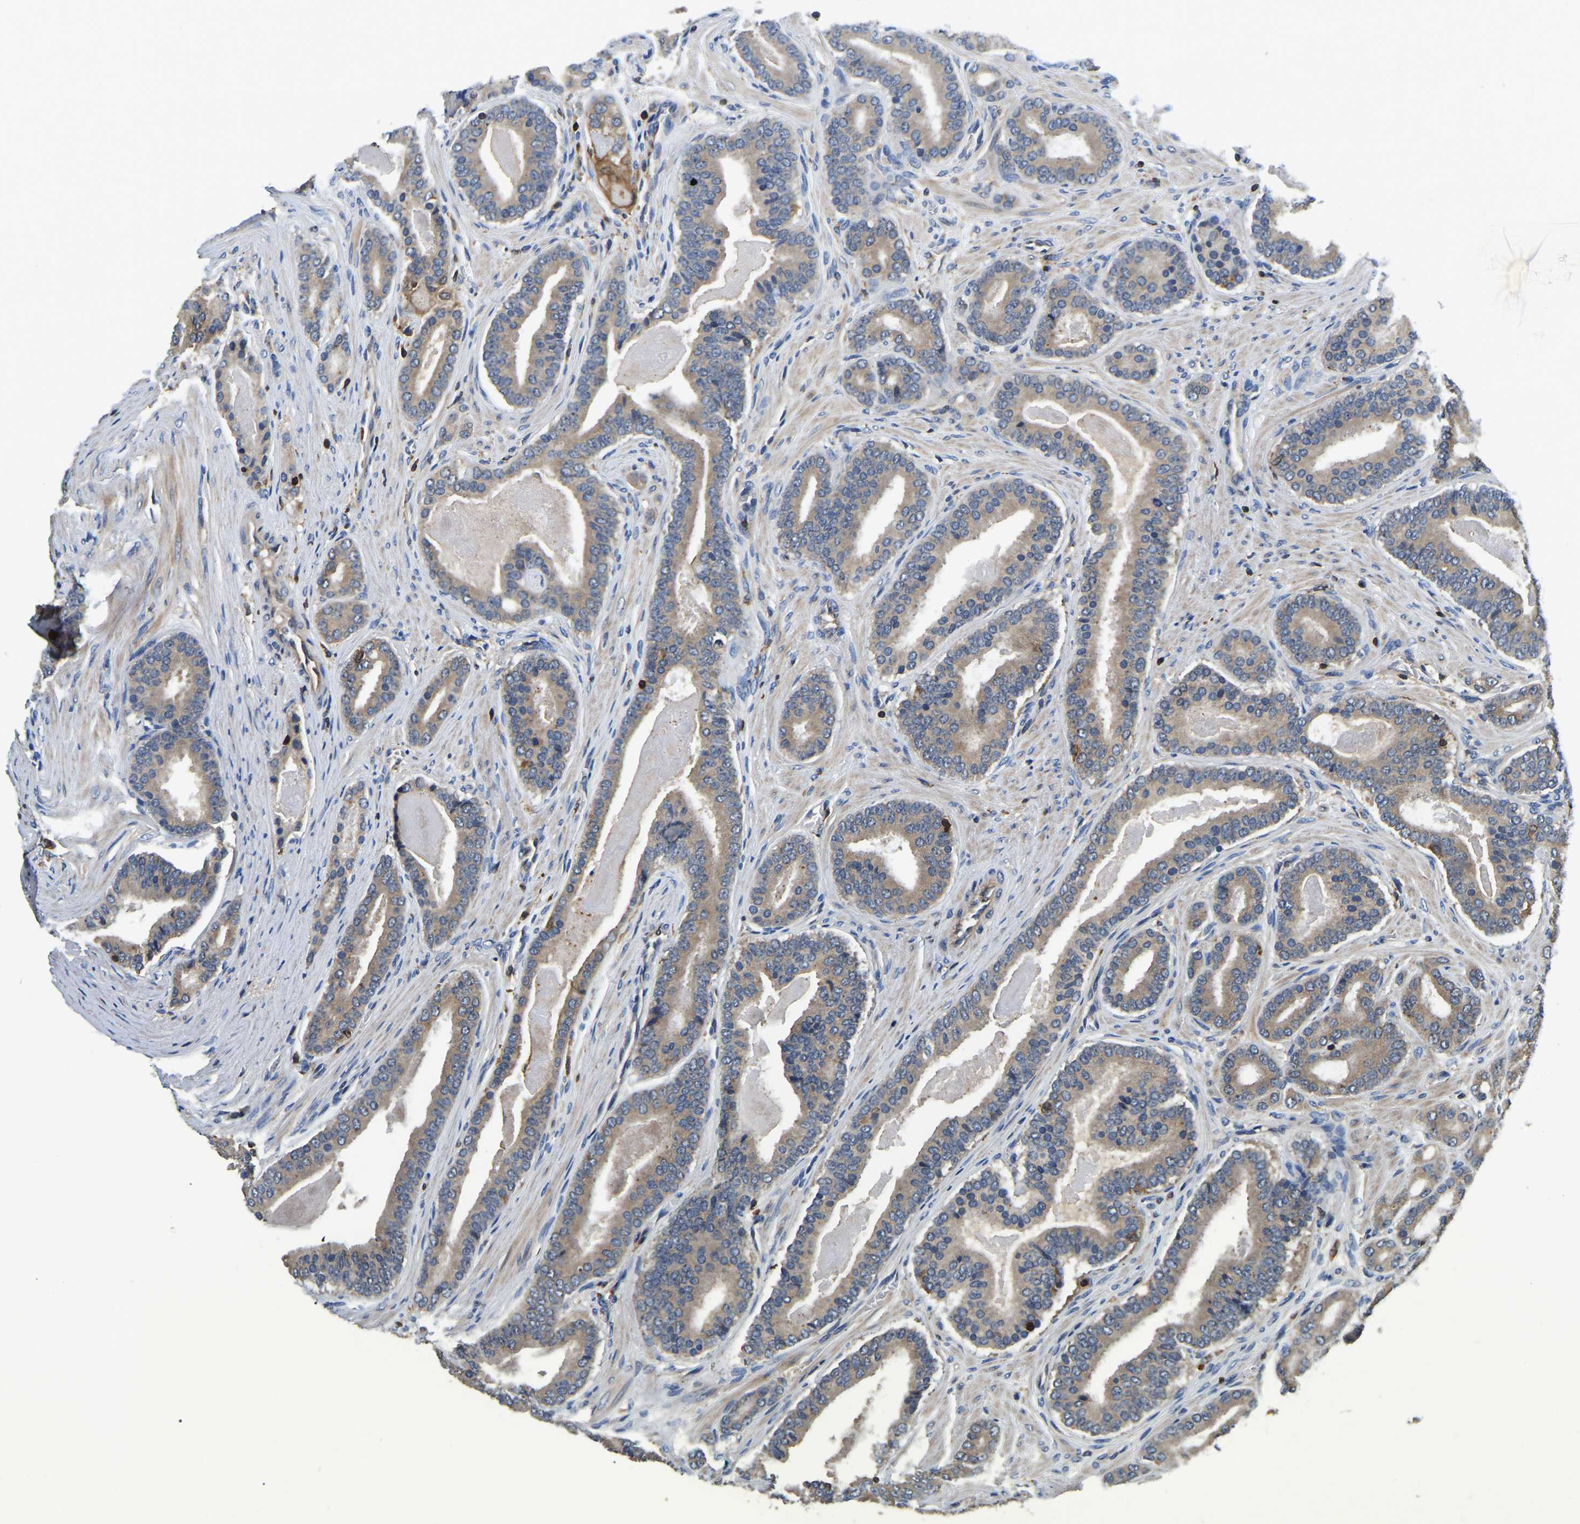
{"staining": {"intensity": "weak", "quantity": "25%-75%", "location": "cytoplasmic/membranous"}, "tissue": "prostate cancer", "cell_type": "Tumor cells", "image_type": "cancer", "snomed": [{"axis": "morphology", "description": "Adenocarcinoma, High grade"}, {"axis": "topography", "description": "Prostate"}], "caption": "Weak cytoplasmic/membranous positivity is seen in about 25%-75% of tumor cells in prostate cancer.", "gene": "SMPD2", "patient": {"sex": "male", "age": 60}}